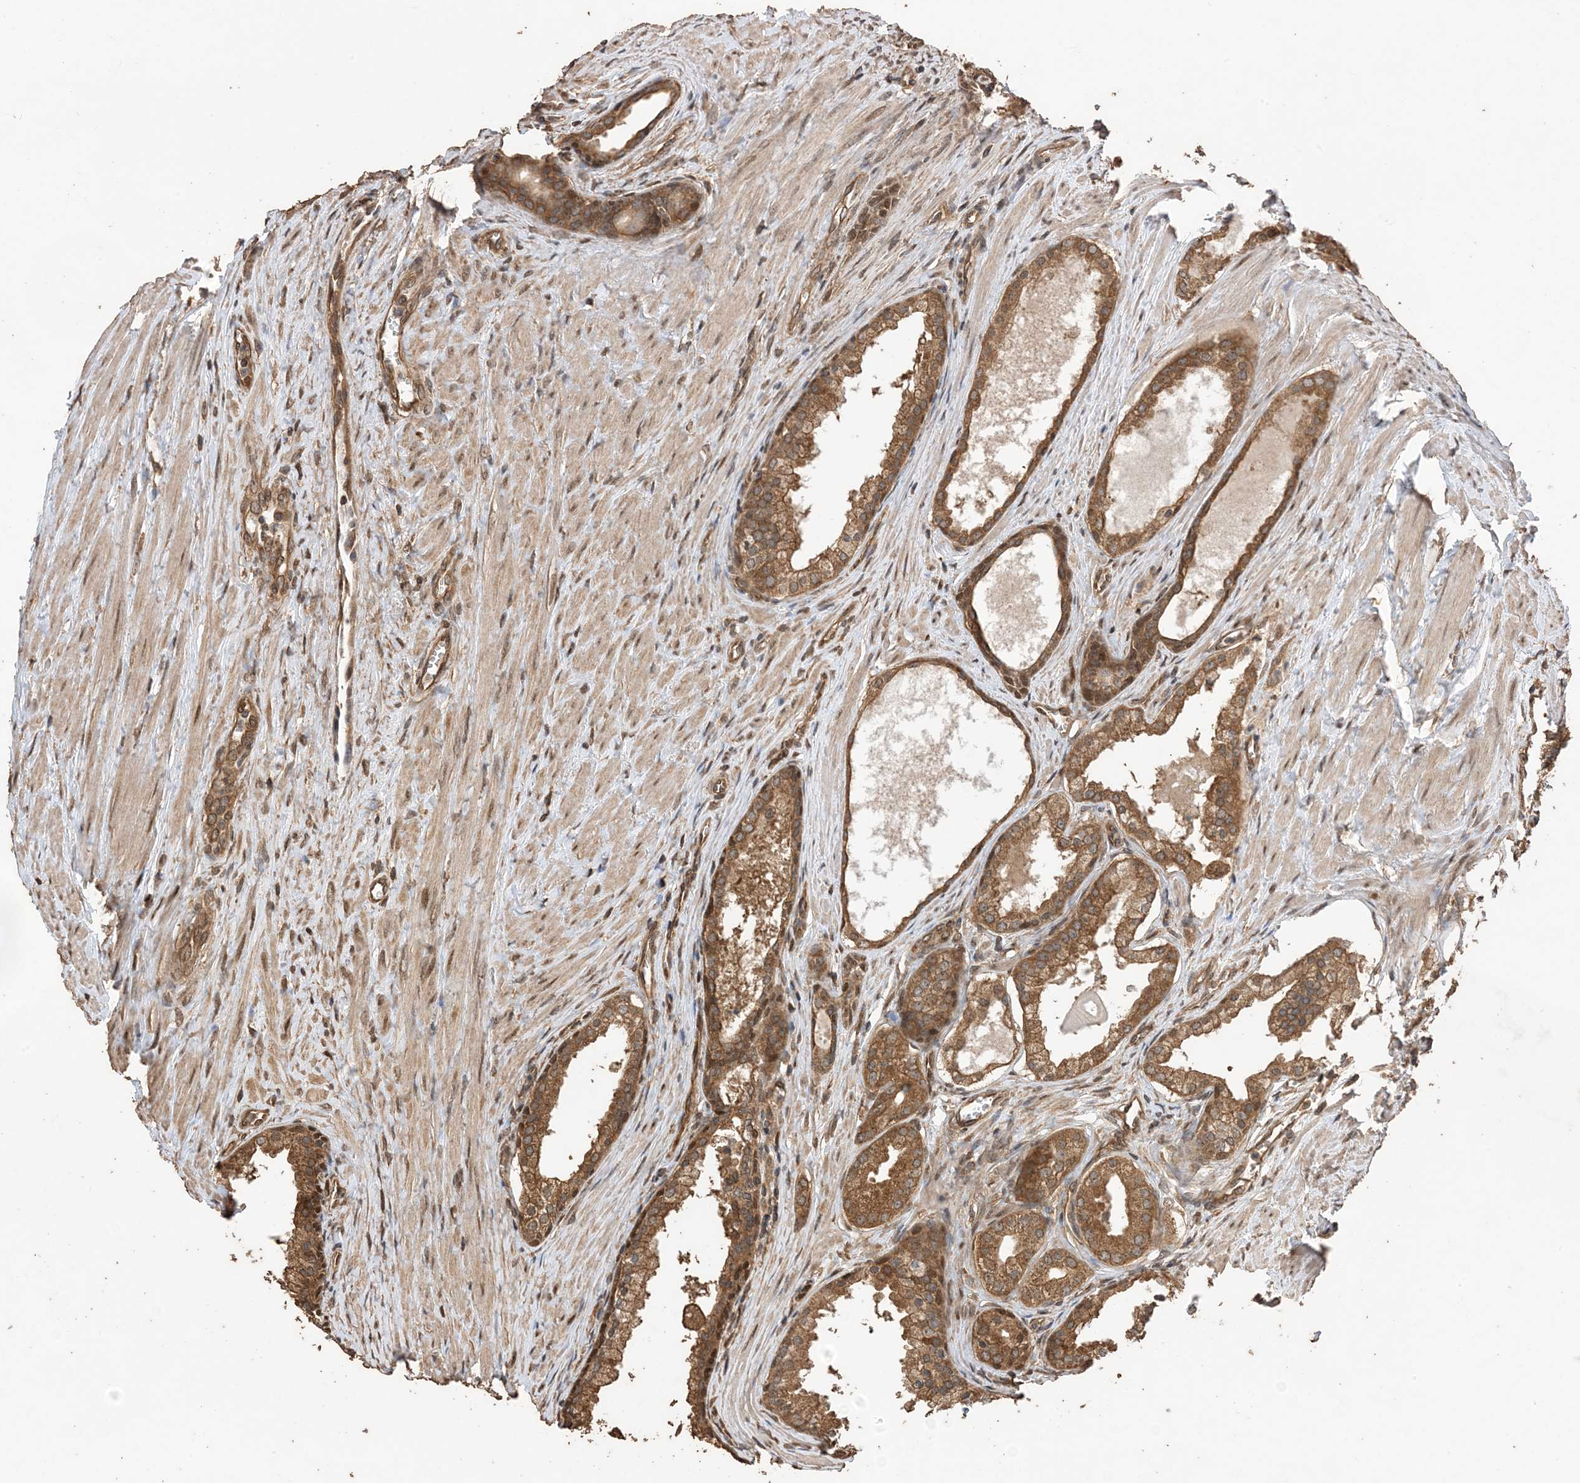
{"staining": {"intensity": "moderate", "quantity": ">75%", "location": "cytoplasmic/membranous"}, "tissue": "prostate cancer", "cell_type": "Tumor cells", "image_type": "cancer", "snomed": [{"axis": "morphology", "description": "Adenocarcinoma, High grade"}, {"axis": "topography", "description": "Prostate"}], "caption": "A brown stain labels moderate cytoplasmic/membranous positivity of a protein in human prostate cancer tumor cells. Nuclei are stained in blue.", "gene": "ZKSCAN5", "patient": {"sex": "male", "age": 68}}